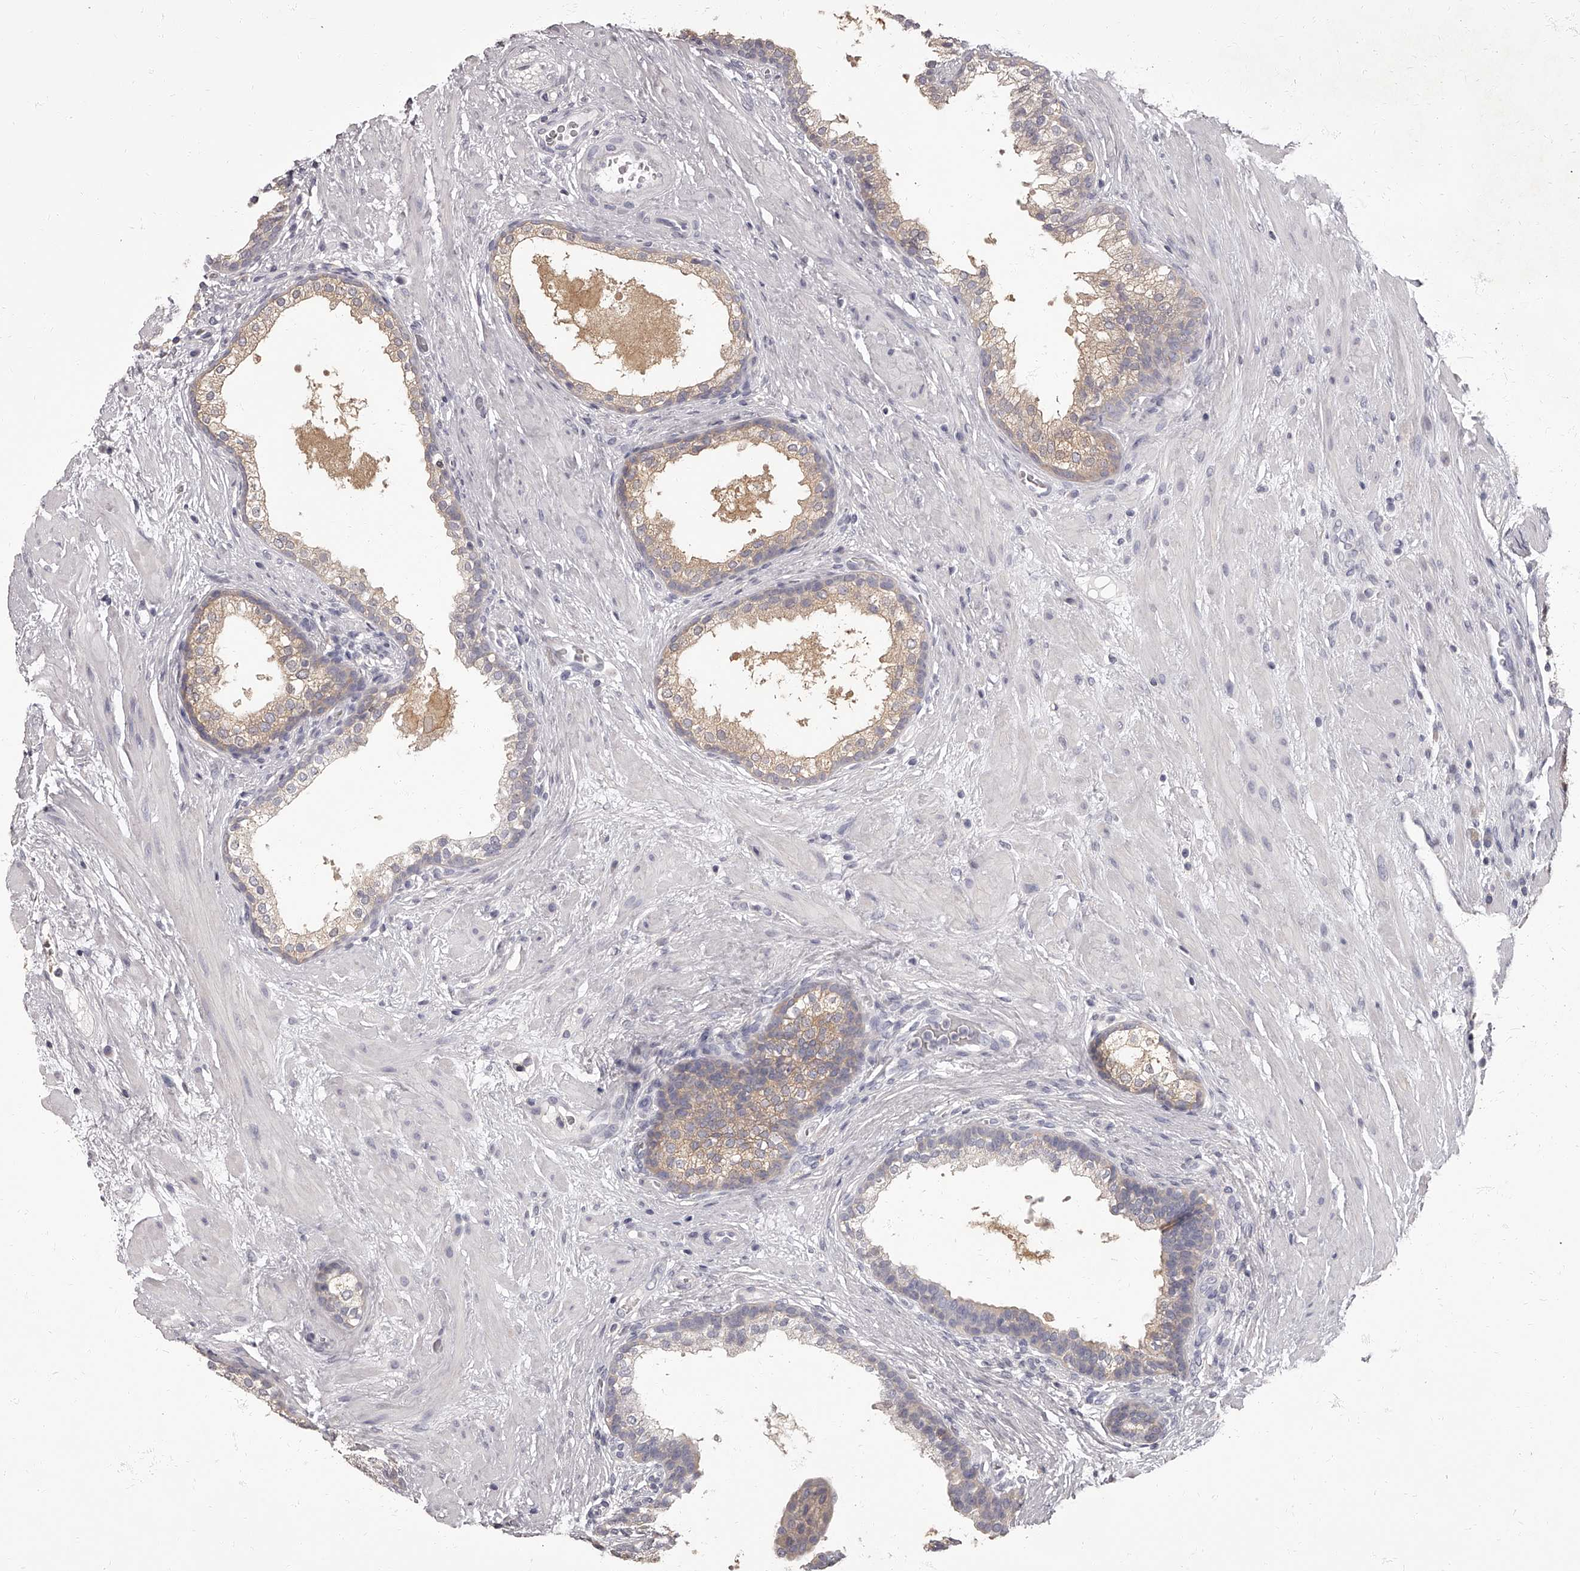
{"staining": {"intensity": "weak", "quantity": "<25%", "location": "cytoplasmic/membranous"}, "tissue": "prostate cancer", "cell_type": "Tumor cells", "image_type": "cancer", "snomed": [{"axis": "morphology", "description": "Adenocarcinoma, High grade"}, {"axis": "topography", "description": "Prostate"}], "caption": "Human prostate high-grade adenocarcinoma stained for a protein using IHC reveals no expression in tumor cells.", "gene": "APEH", "patient": {"sex": "male", "age": 56}}